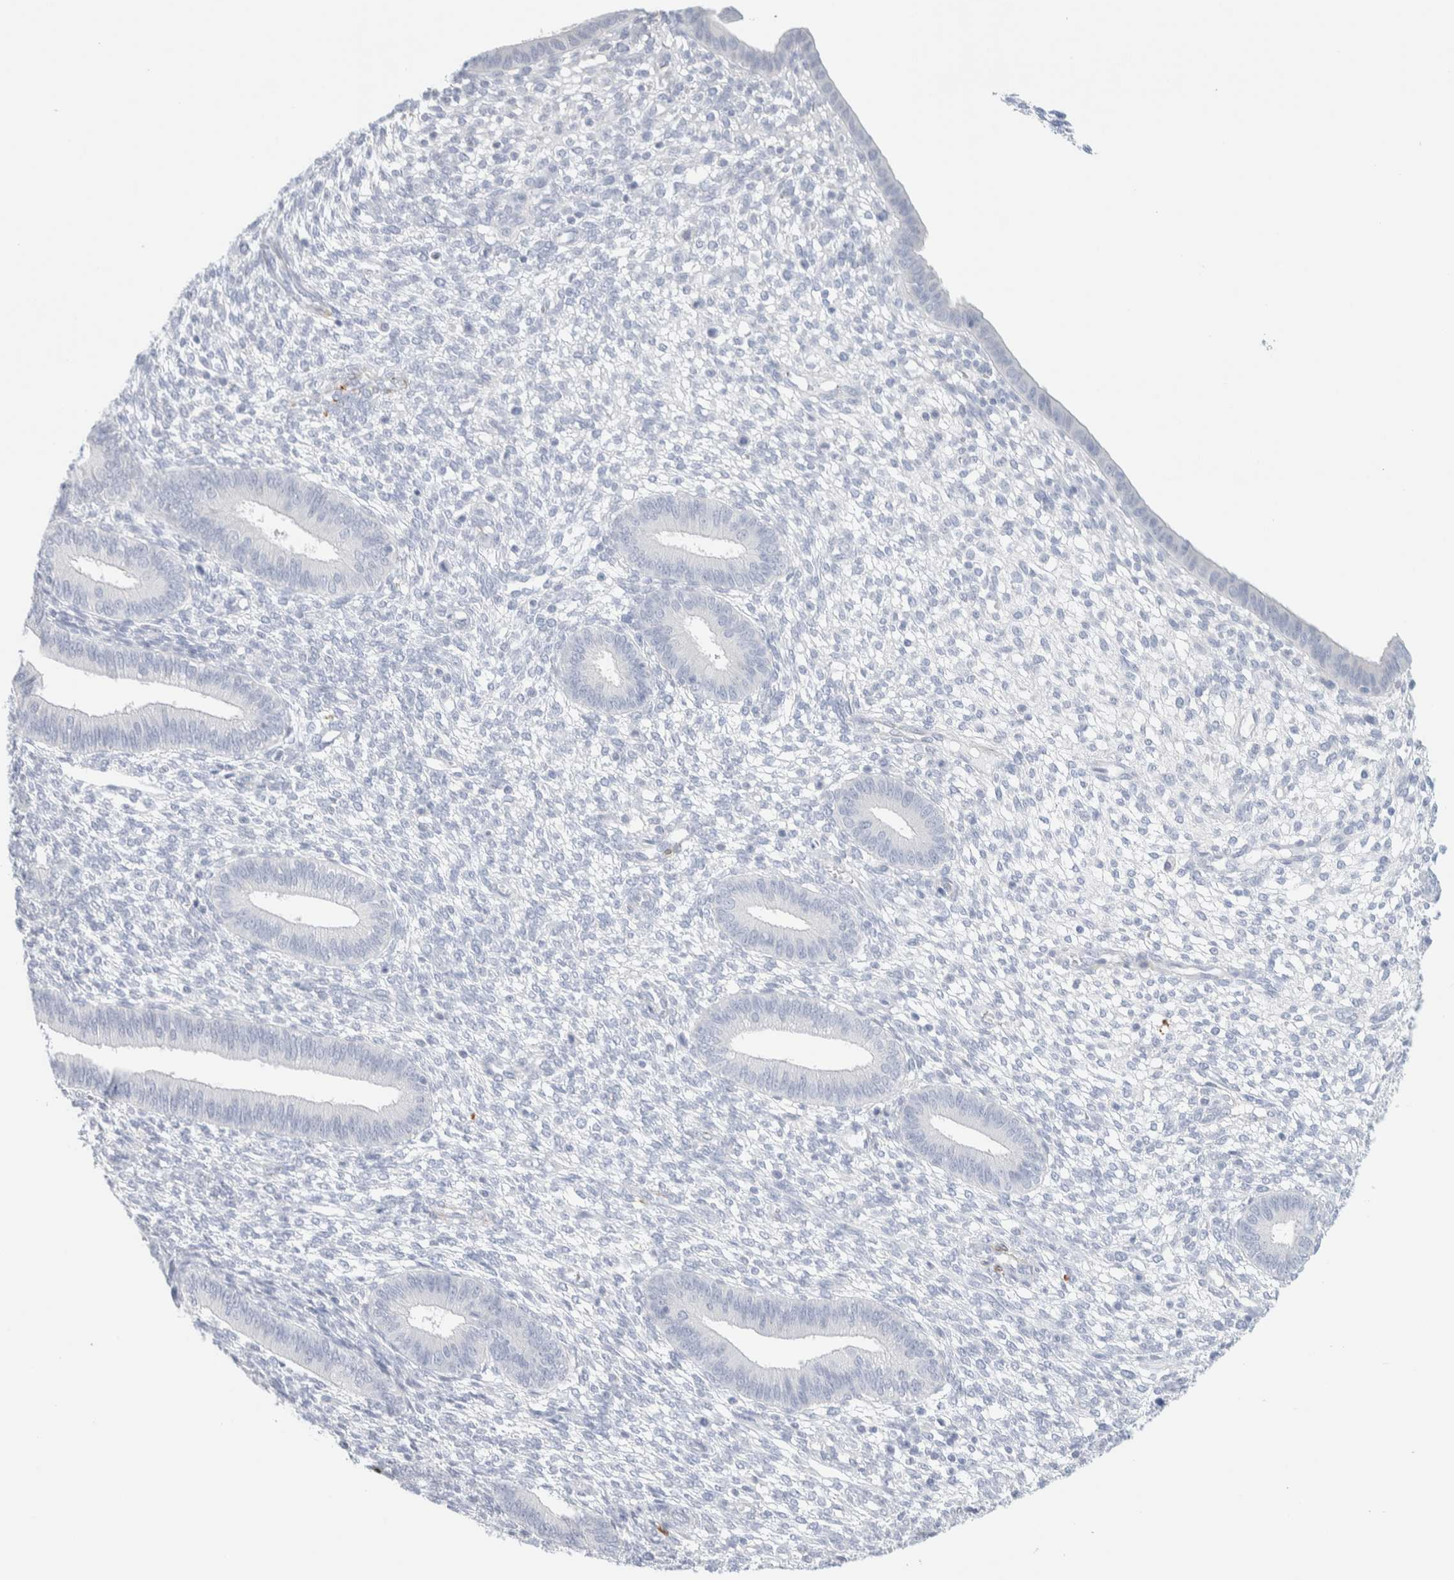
{"staining": {"intensity": "negative", "quantity": "none", "location": "none"}, "tissue": "endometrium", "cell_type": "Cells in endometrial stroma", "image_type": "normal", "snomed": [{"axis": "morphology", "description": "Normal tissue, NOS"}, {"axis": "topography", "description": "Endometrium"}], "caption": "IHC image of normal endometrium stained for a protein (brown), which displays no positivity in cells in endometrial stroma.", "gene": "AFMID", "patient": {"sex": "female", "age": 46}}